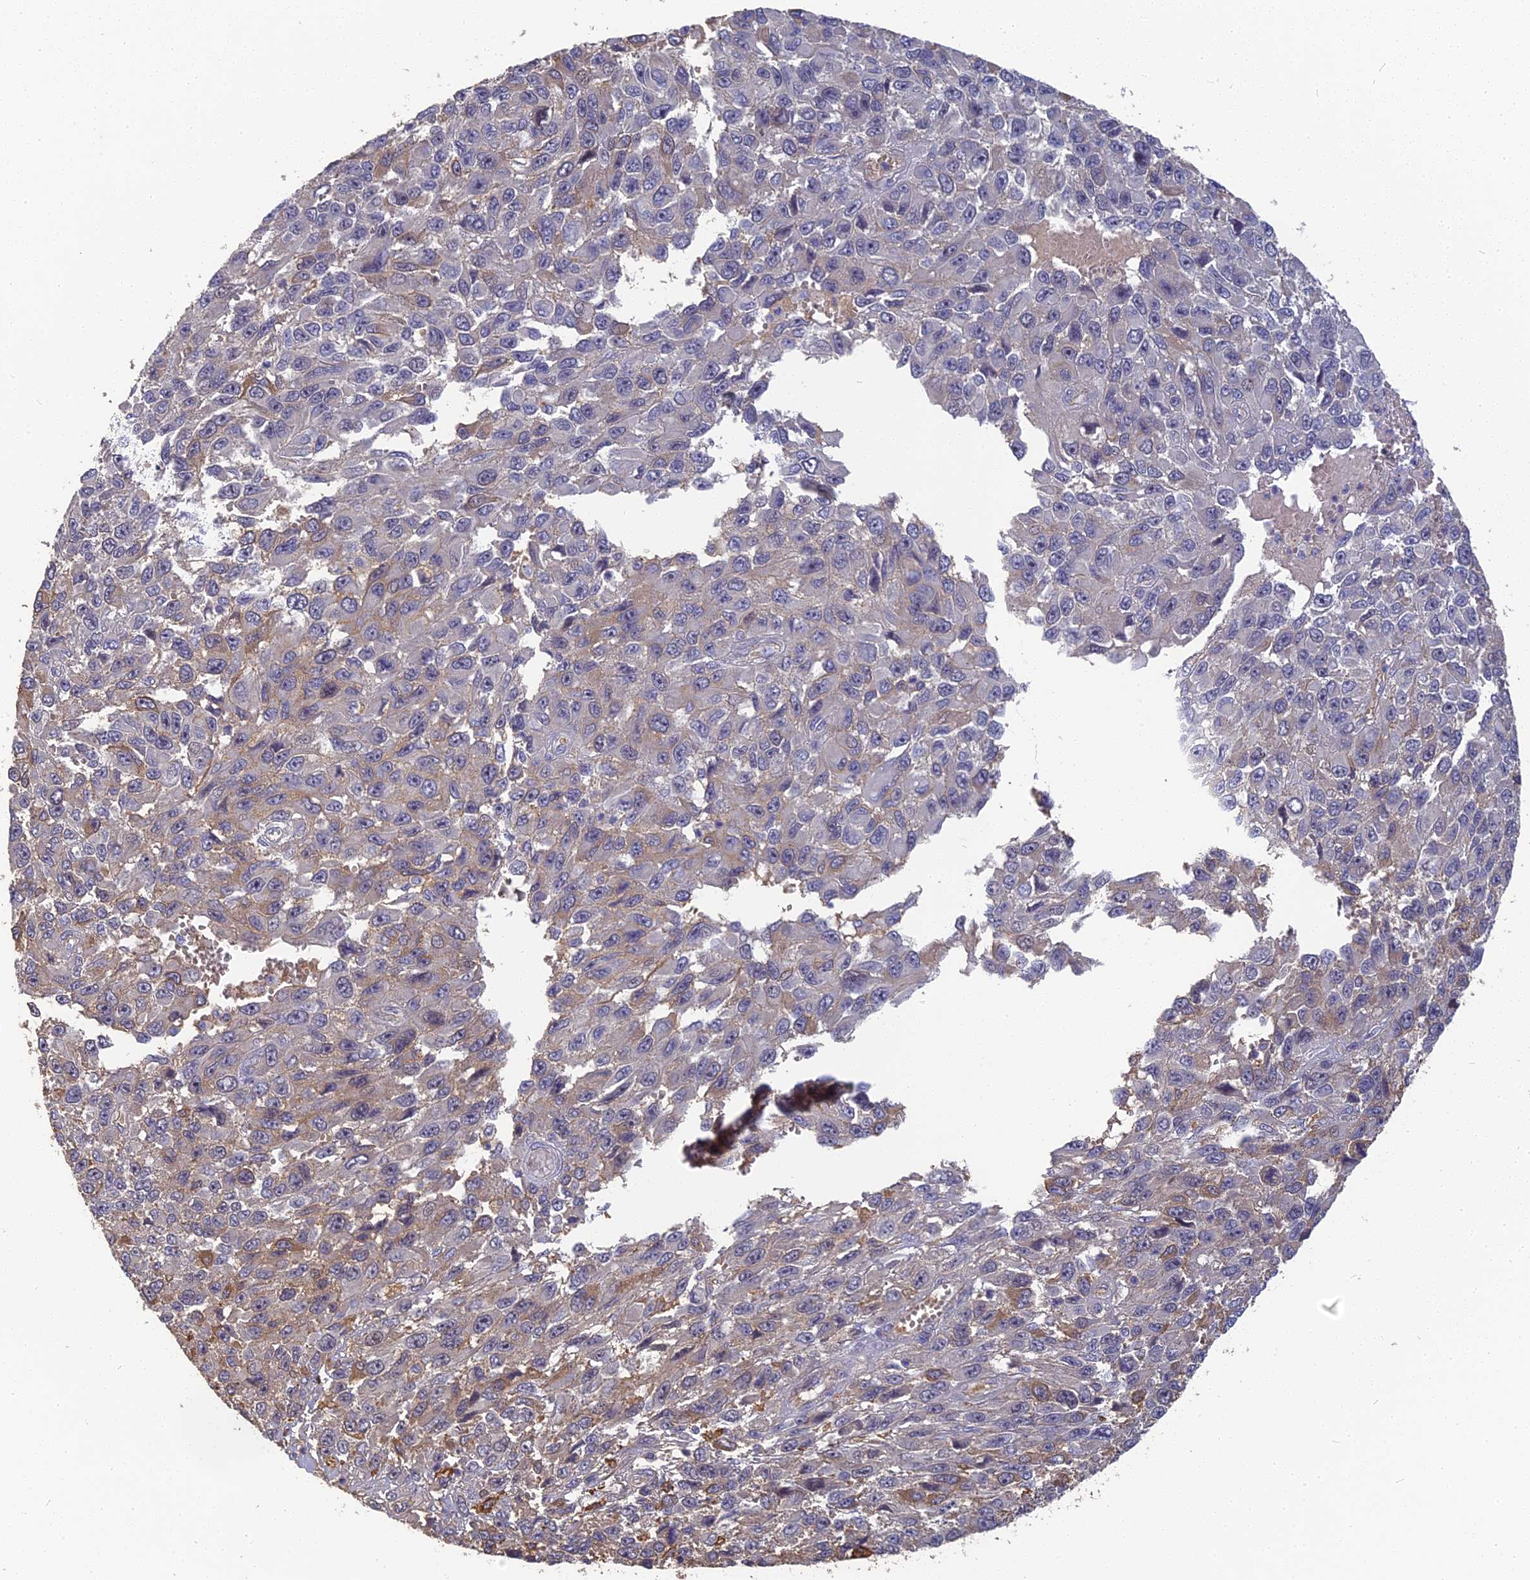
{"staining": {"intensity": "weak", "quantity": "<25%", "location": "cytoplasmic/membranous"}, "tissue": "melanoma", "cell_type": "Tumor cells", "image_type": "cancer", "snomed": [{"axis": "morphology", "description": "Normal tissue, NOS"}, {"axis": "morphology", "description": "Malignant melanoma, NOS"}, {"axis": "topography", "description": "Skin"}], "caption": "Histopathology image shows no protein positivity in tumor cells of malignant melanoma tissue. Brightfield microscopy of immunohistochemistry (IHC) stained with DAB (3,3'-diaminobenzidine) (brown) and hematoxylin (blue), captured at high magnification.", "gene": "ERMAP", "patient": {"sex": "female", "age": 96}}